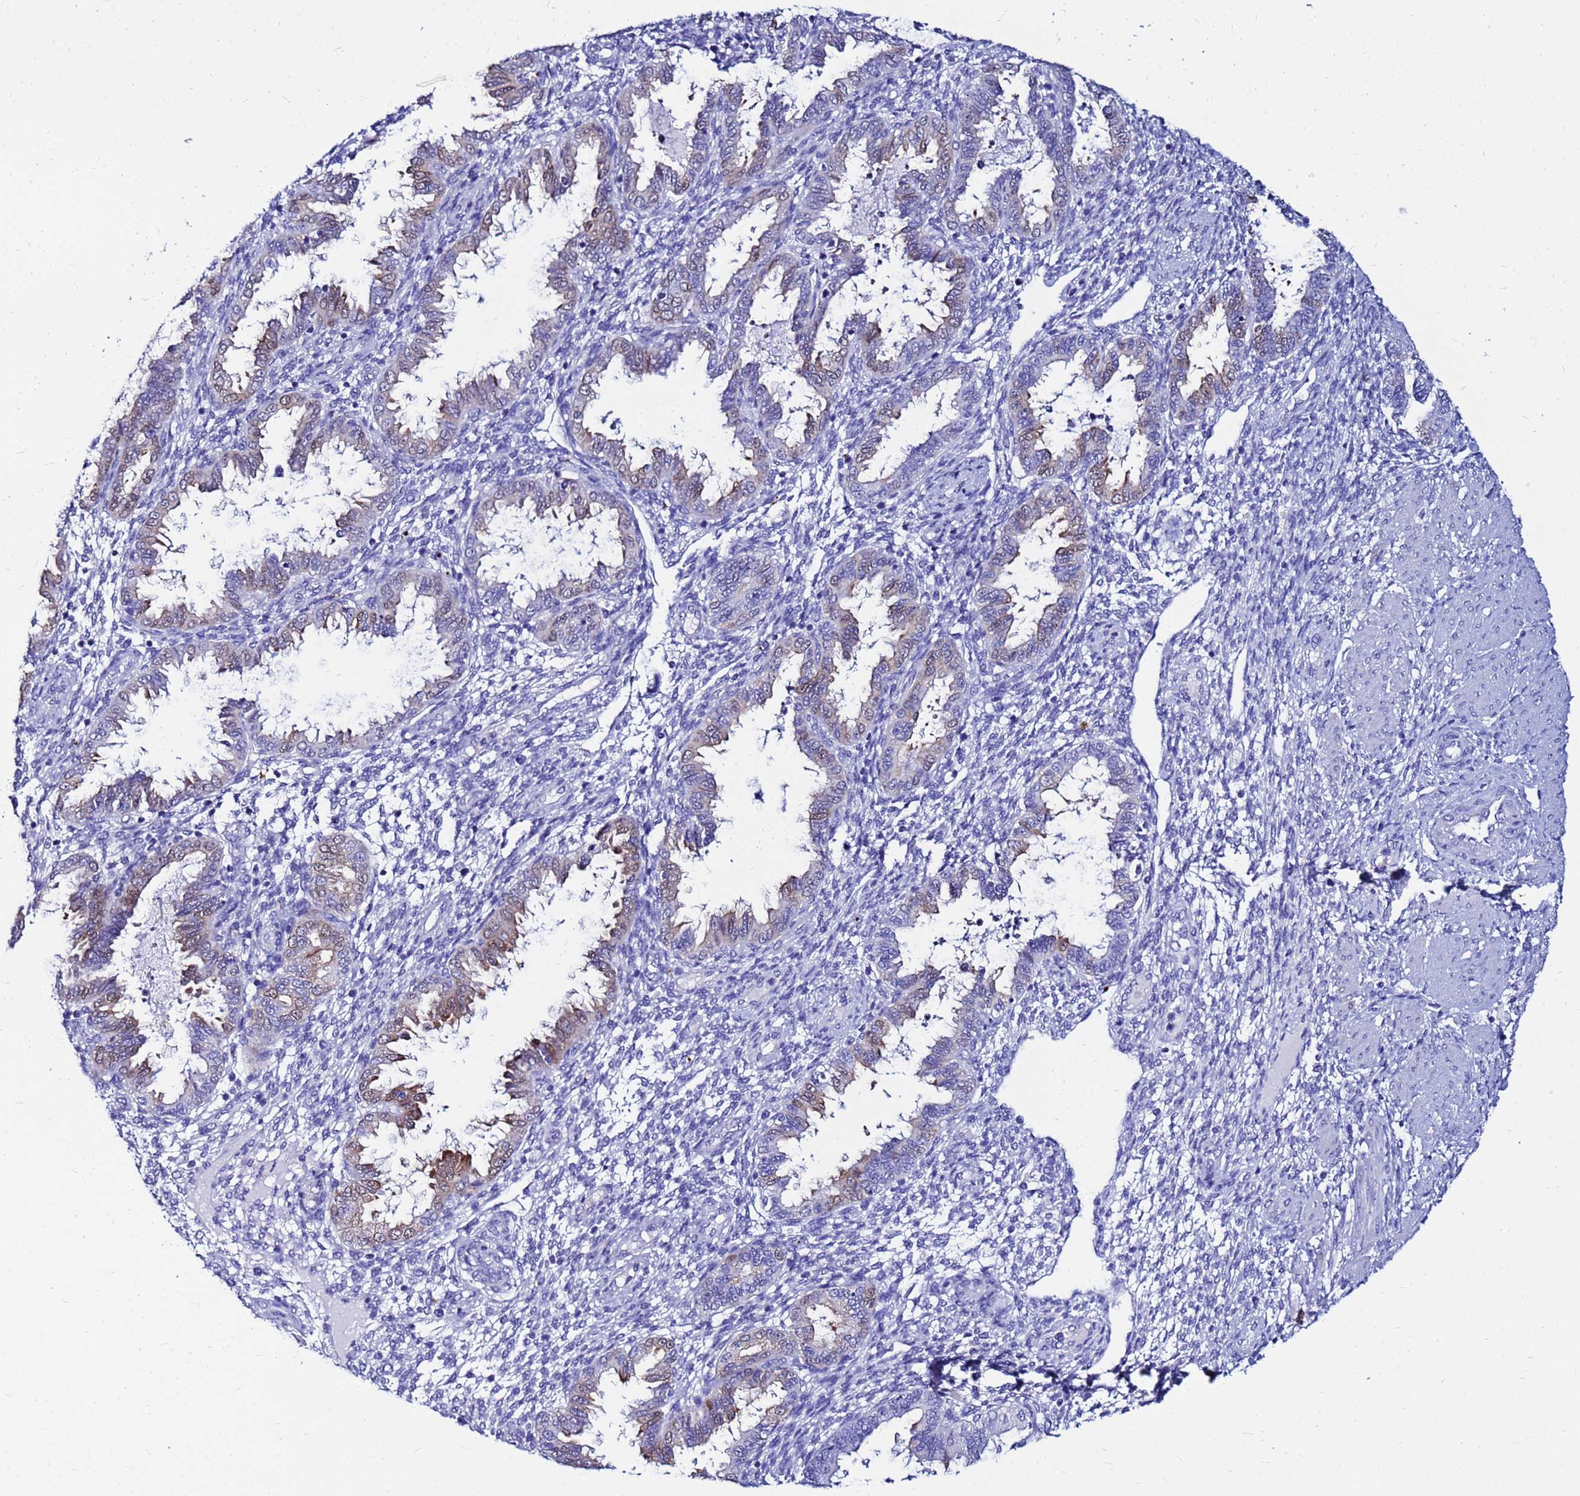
{"staining": {"intensity": "negative", "quantity": "none", "location": "none"}, "tissue": "endometrium", "cell_type": "Cells in endometrial stroma", "image_type": "normal", "snomed": [{"axis": "morphology", "description": "Normal tissue, NOS"}, {"axis": "topography", "description": "Endometrium"}], "caption": "This is an immunohistochemistry histopathology image of normal human endometrium. There is no staining in cells in endometrial stroma.", "gene": "PPP1R14C", "patient": {"sex": "female", "age": 33}}